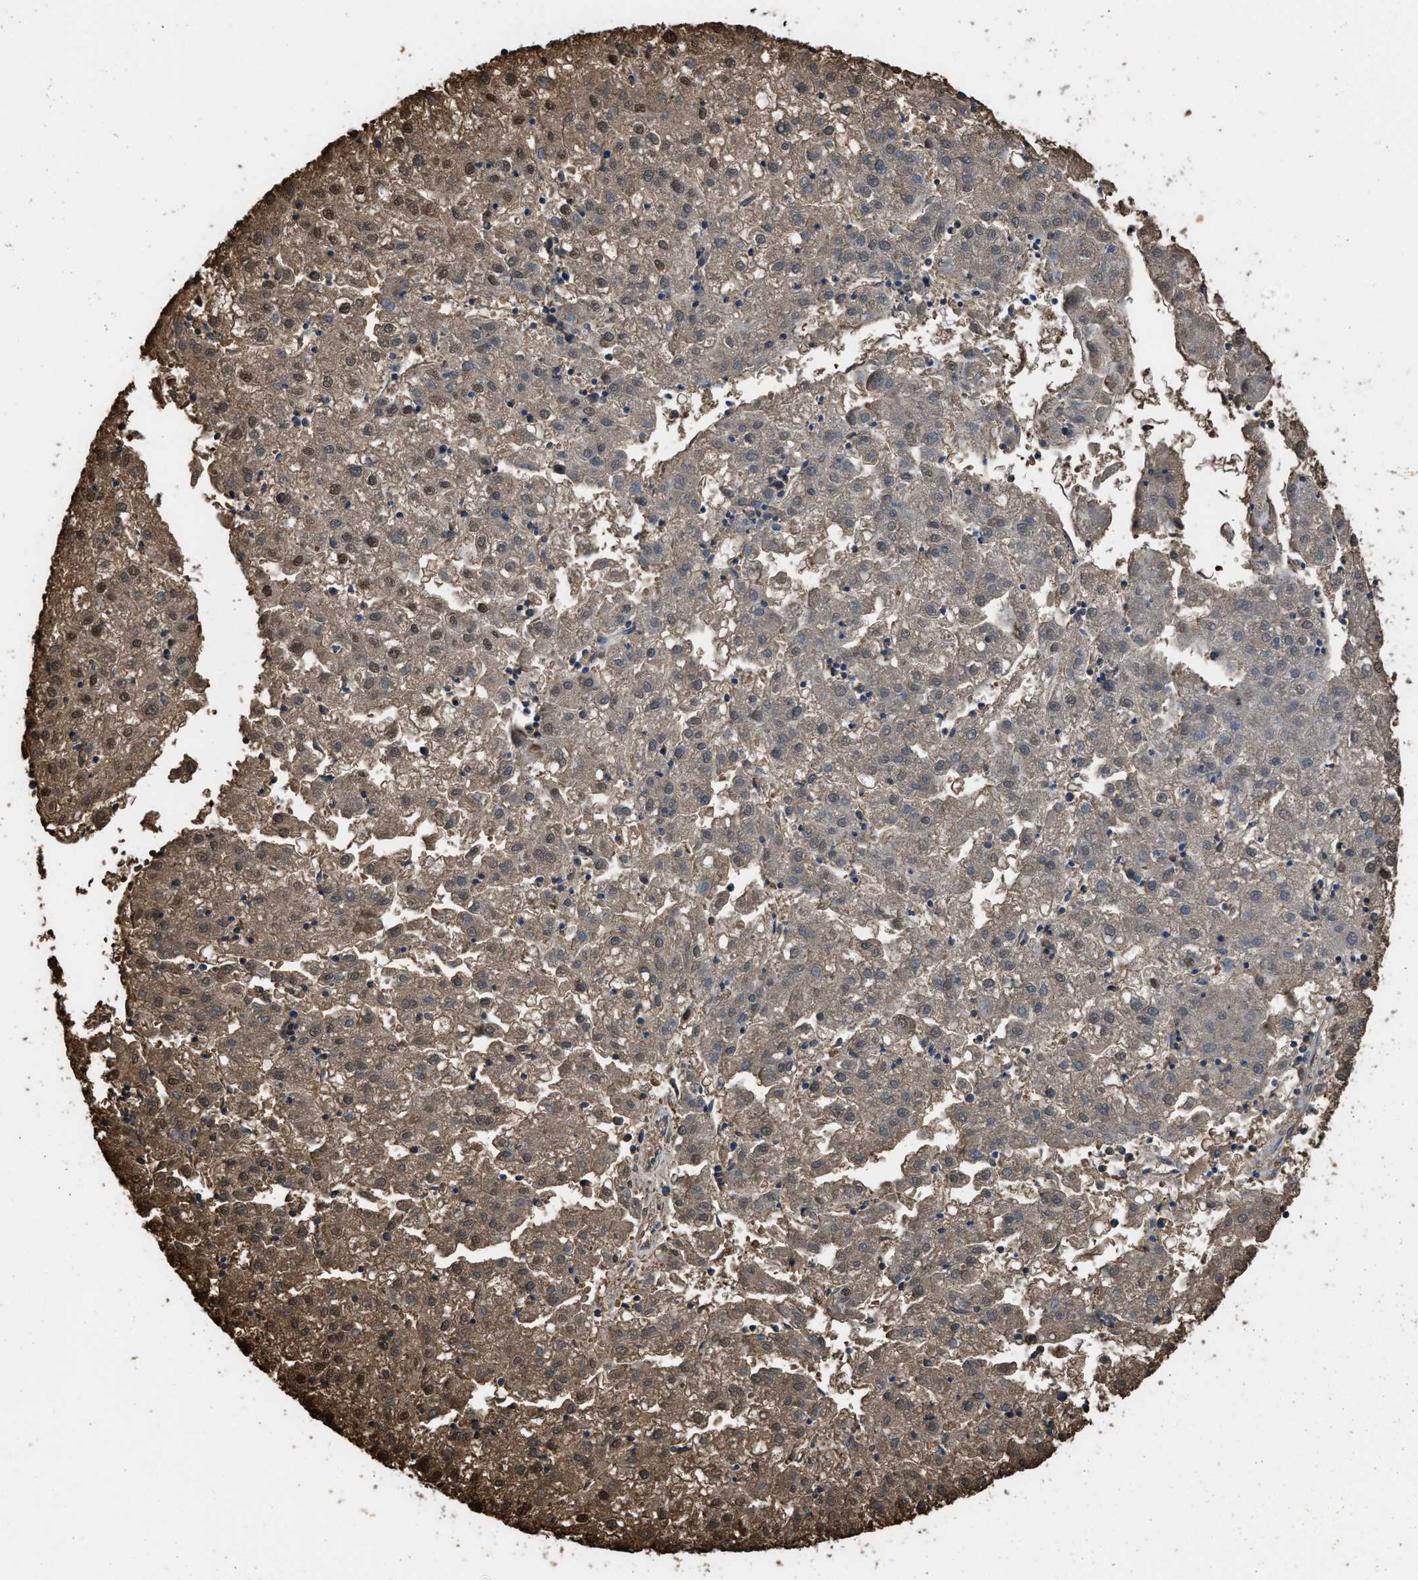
{"staining": {"intensity": "moderate", "quantity": "25%-75%", "location": "cytoplasmic/membranous,nuclear"}, "tissue": "liver cancer", "cell_type": "Tumor cells", "image_type": "cancer", "snomed": [{"axis": "morphology", "description": "Carcinoma, Hepatocellular, NOS"}, {"axis": "topography", "description": "Liver"}], "caption": "Tumor cells exhibit medium levels of moderate cytoplasmic/membranous and nuclear staining in approximately 25%-75% of cells in liver cancer. The protein is shown in brown color, while the nuclei are stained blue.", "gene": "FNTA", "patient": {"sex": "male", "age": 72}}